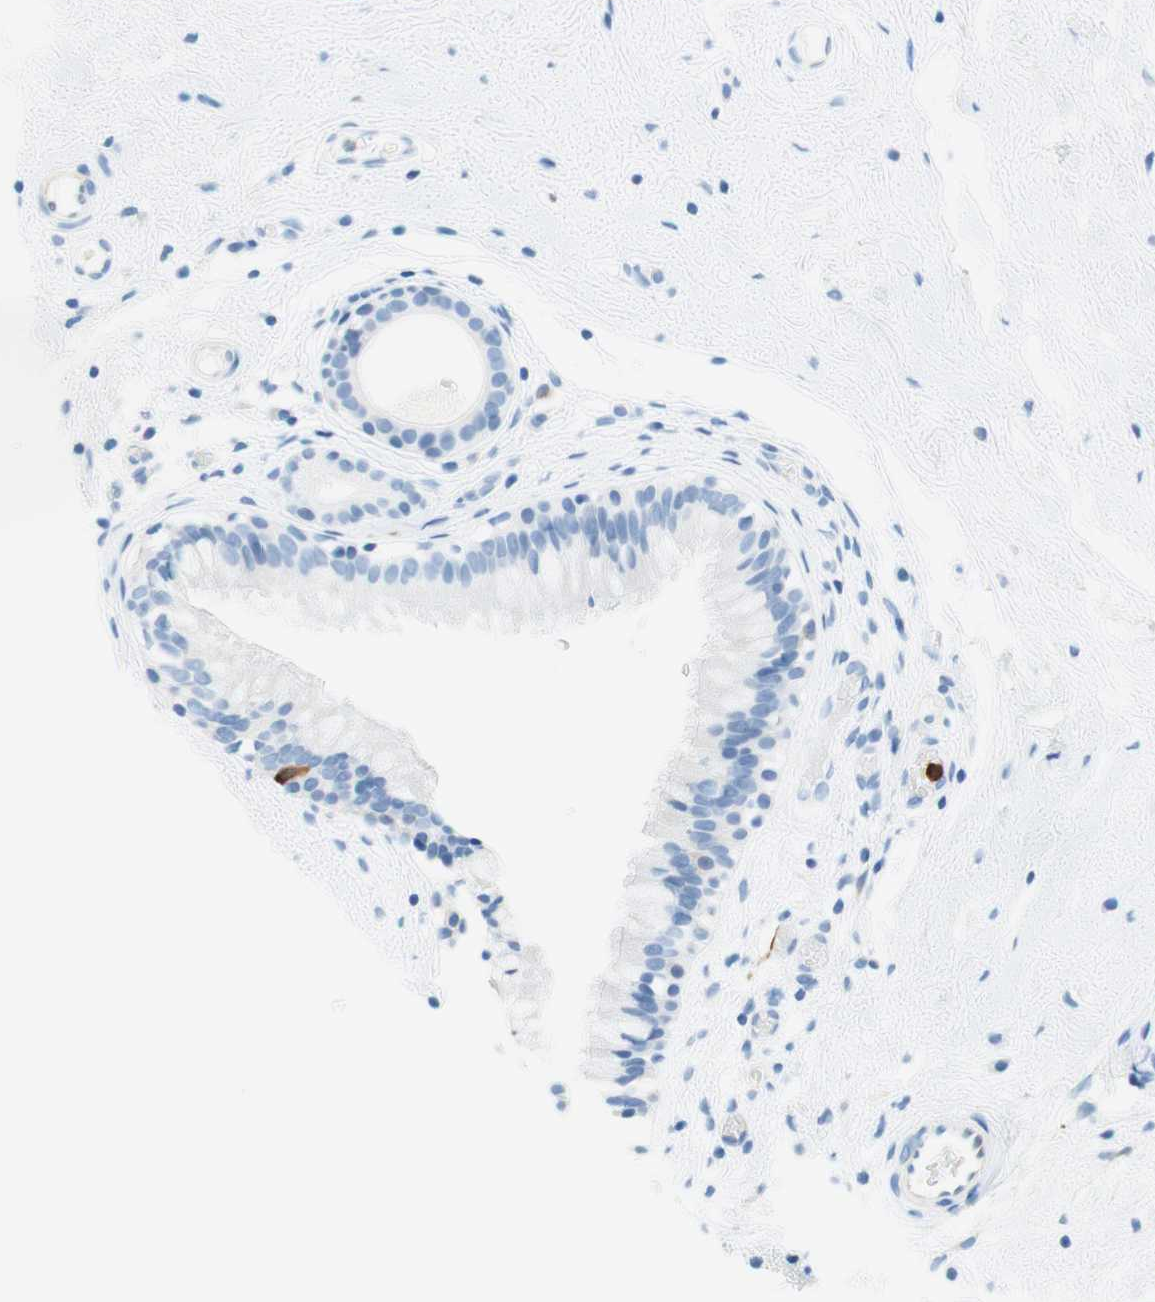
{"staining": {"intensity": "negative", "quantity": "none", "location": "none"}, "tissue": "nasopharynx", "cell_type": "Respiratory epithelial cells", "image_type": "normal", "snomed": [{"axis": "morphology", "description": "Normal tissue, NOS"}, {"axis": "morphology", "description": "Inflammation, NOS"}, {"axis": "topography", "description": "Nasopharynx"}], "caption": "Nasopharynx stained for a protein using IHC demonstrates no staining respiratory epithelial cells.", "gene": "STMN1", "patient": {"sex": "male", "age": 48}}